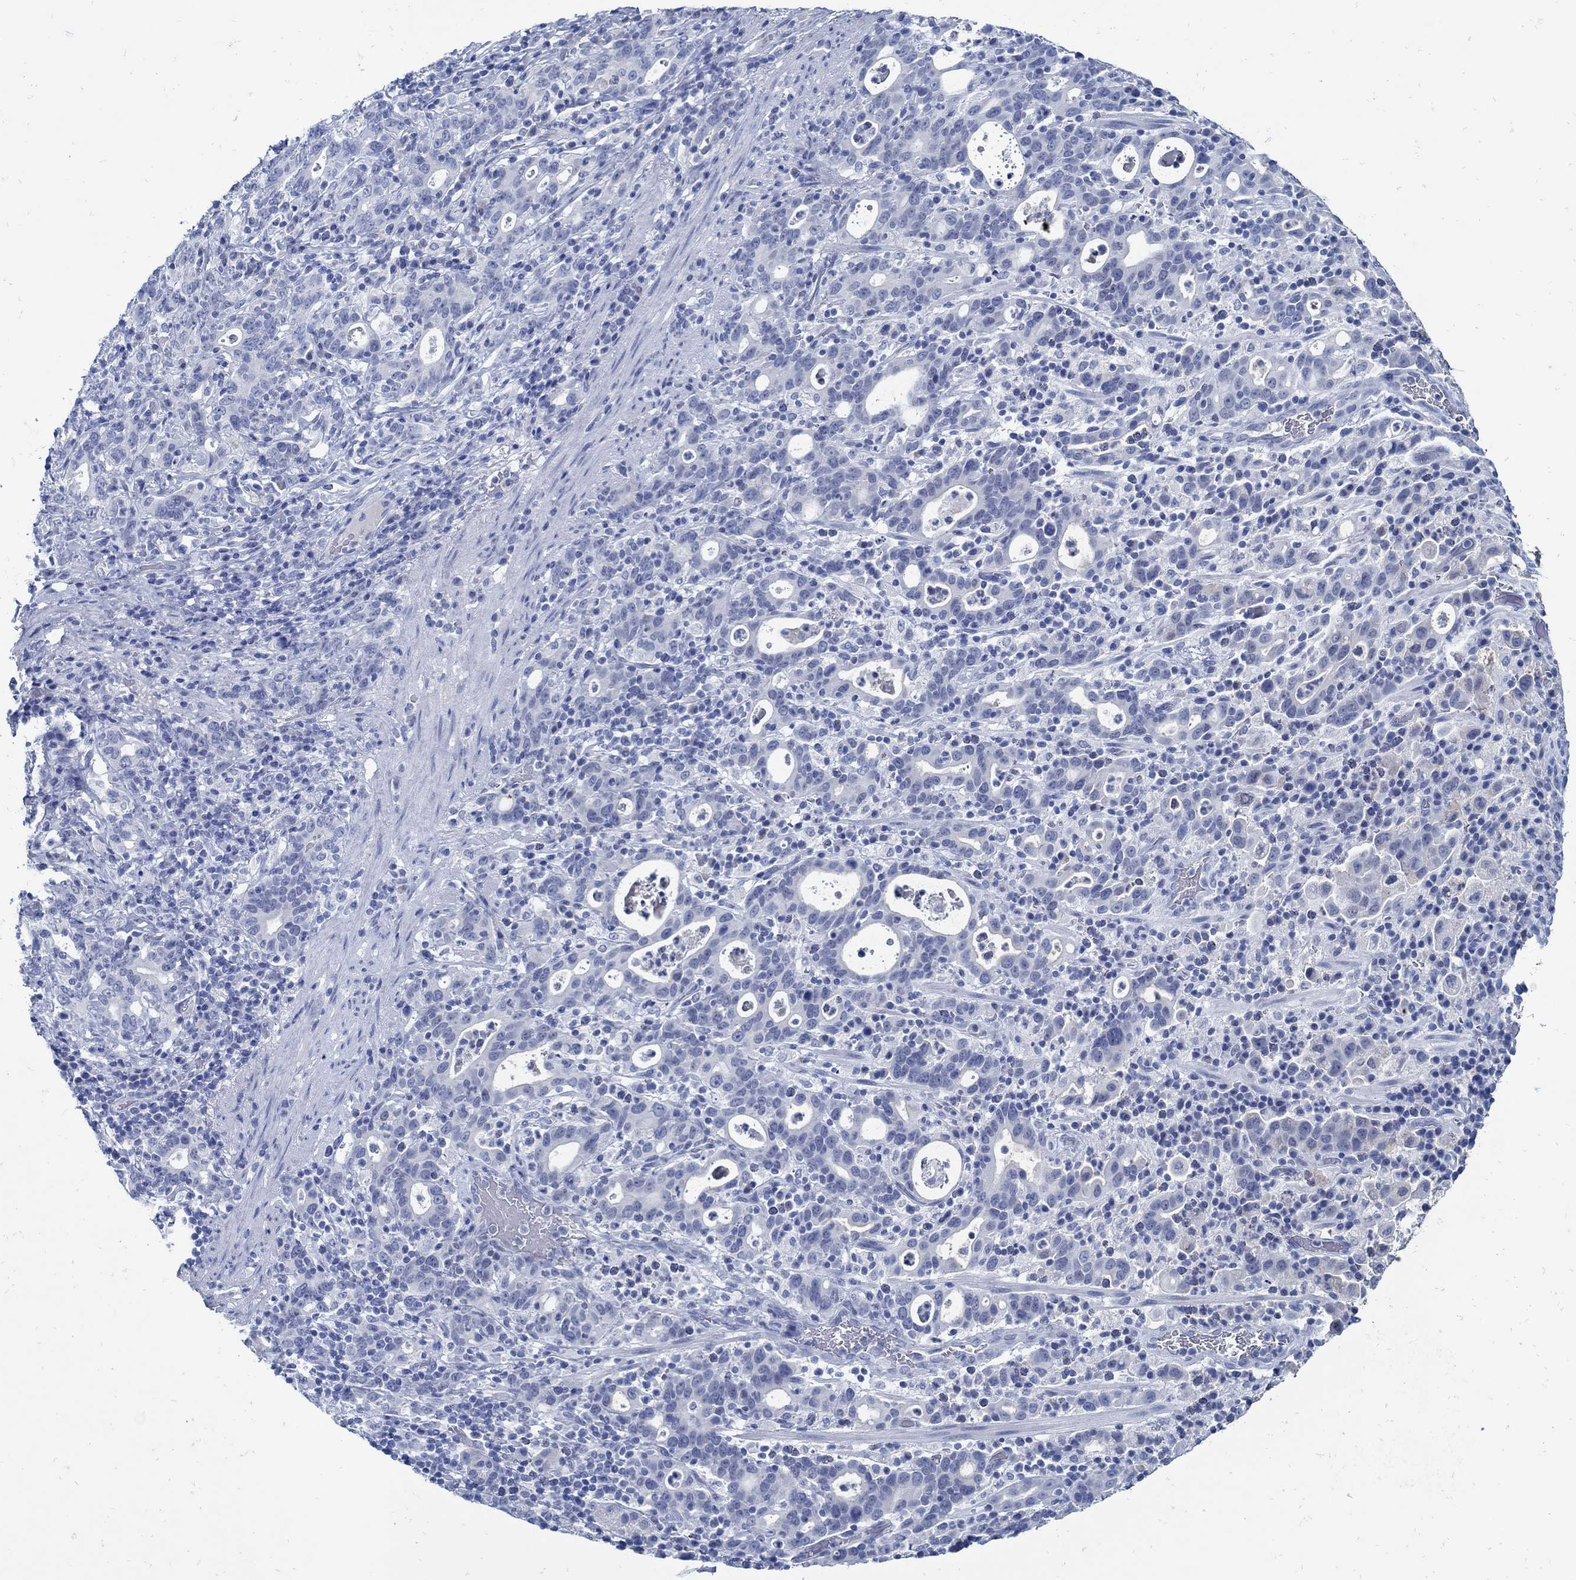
{"staining": {"intensity": "negative", "quantity": "none", "location": "none"}, "tissue": "stomach cancer", "cell_type": "Tumor cells", "image_type": "cancer", "snomed": [{"axis": "morphology", "description": "Adenocarcinoma, NOS"}, {"axis": "topography", "description": "Stomach"}], "caption": "This is an immunohistochemistry micrograph of stomach cancer (adenocarcinoma). There is no positivity in tumor cells.", "gene": "PAX9", "patient": {"sex": "male", "age": 79}}